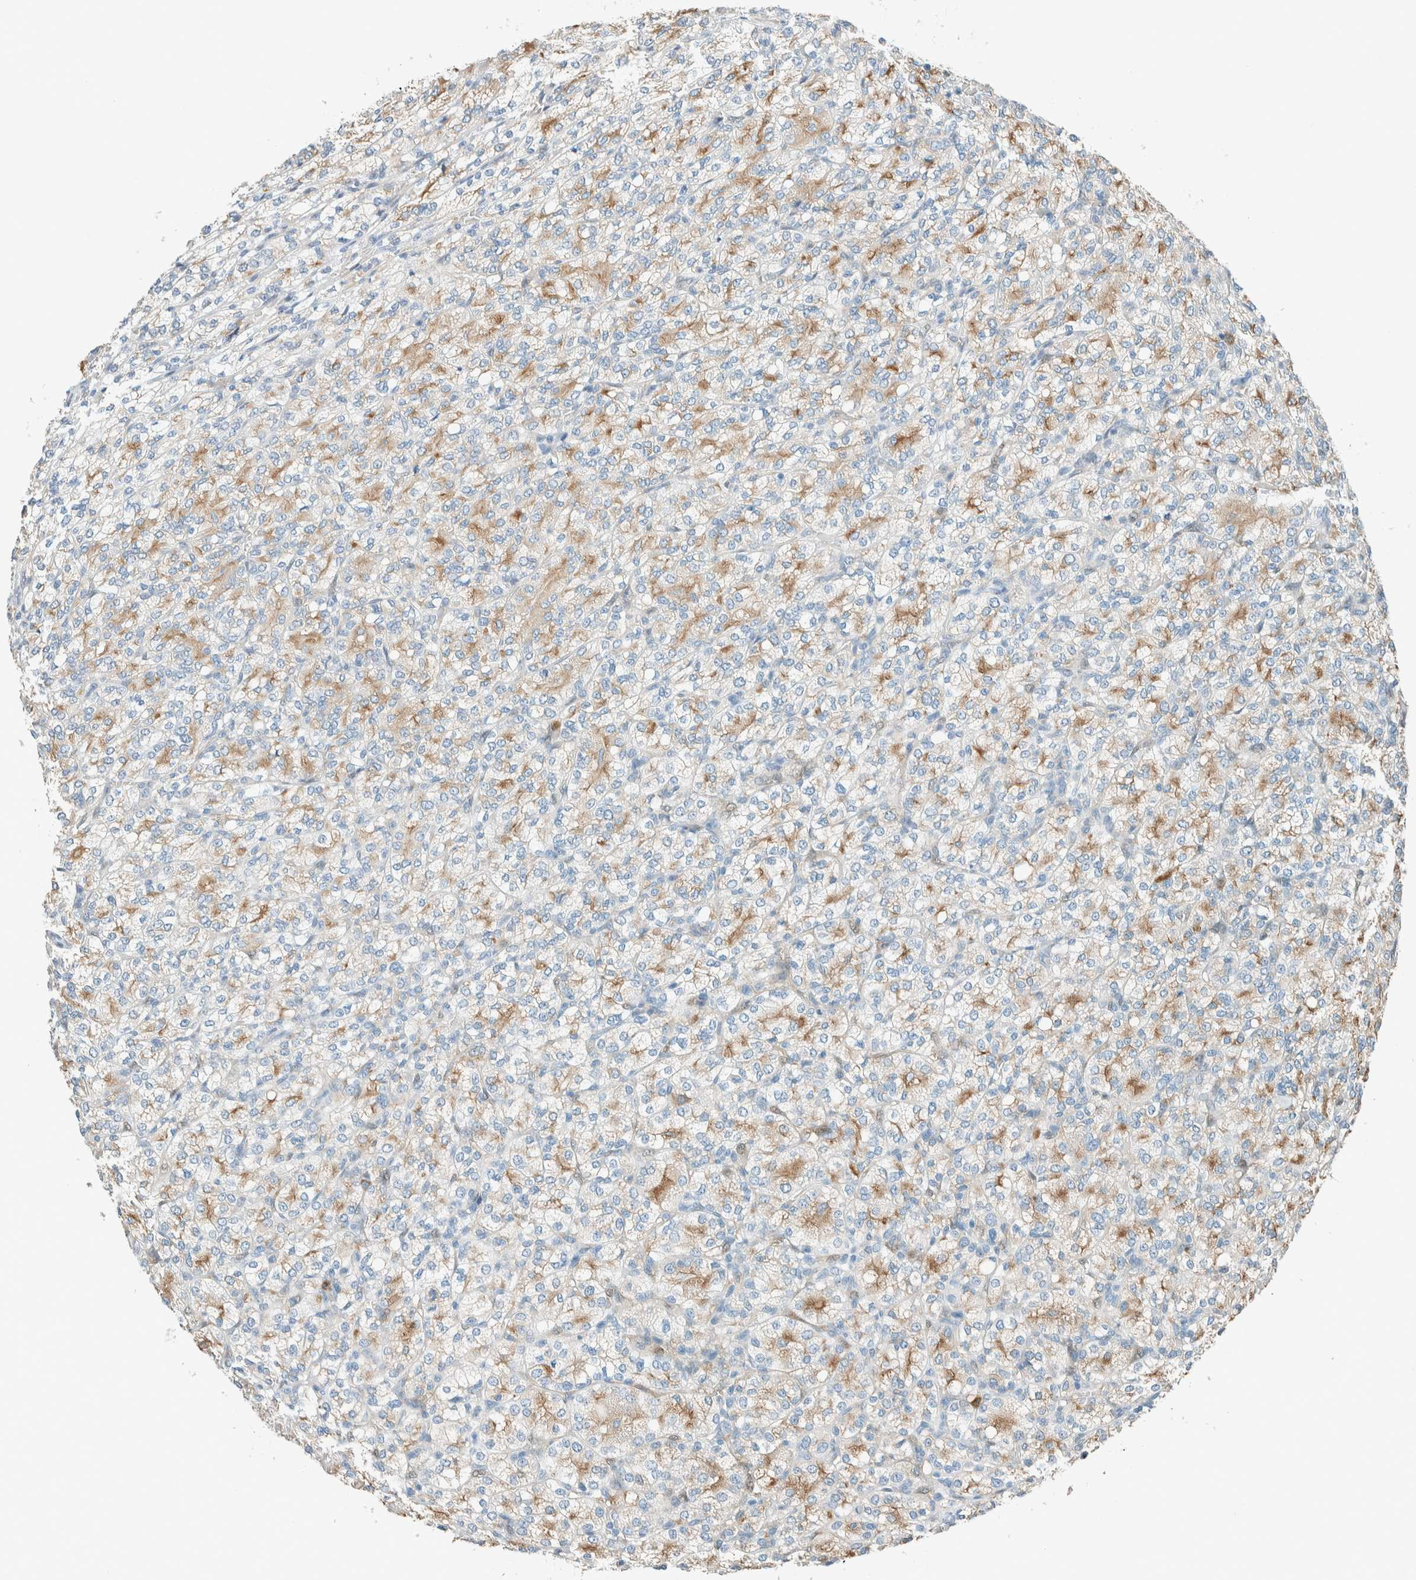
{"staining": {"intensity": "weak", "quantity": "25%-75%", "location": "cytoplasmic/membranous"}, "tissue": "renal cancer", "cell_type": "Tumor cells", "image_type": "cancer", "snomed": [{"axis": "morphology", "description": "Adenocarcinoma, NOS"}, {"axis": "topography", "description": "Kidney"}], "caption": "IHC image of human renal adenocarcinoma stained for a protein (brown), which shows low levels of weak cytoplasmic/membranous staining in approximately 25%-75% of tumor cells.", "gene": "NXN", "patient": {"sex": "male", "age": 77}}